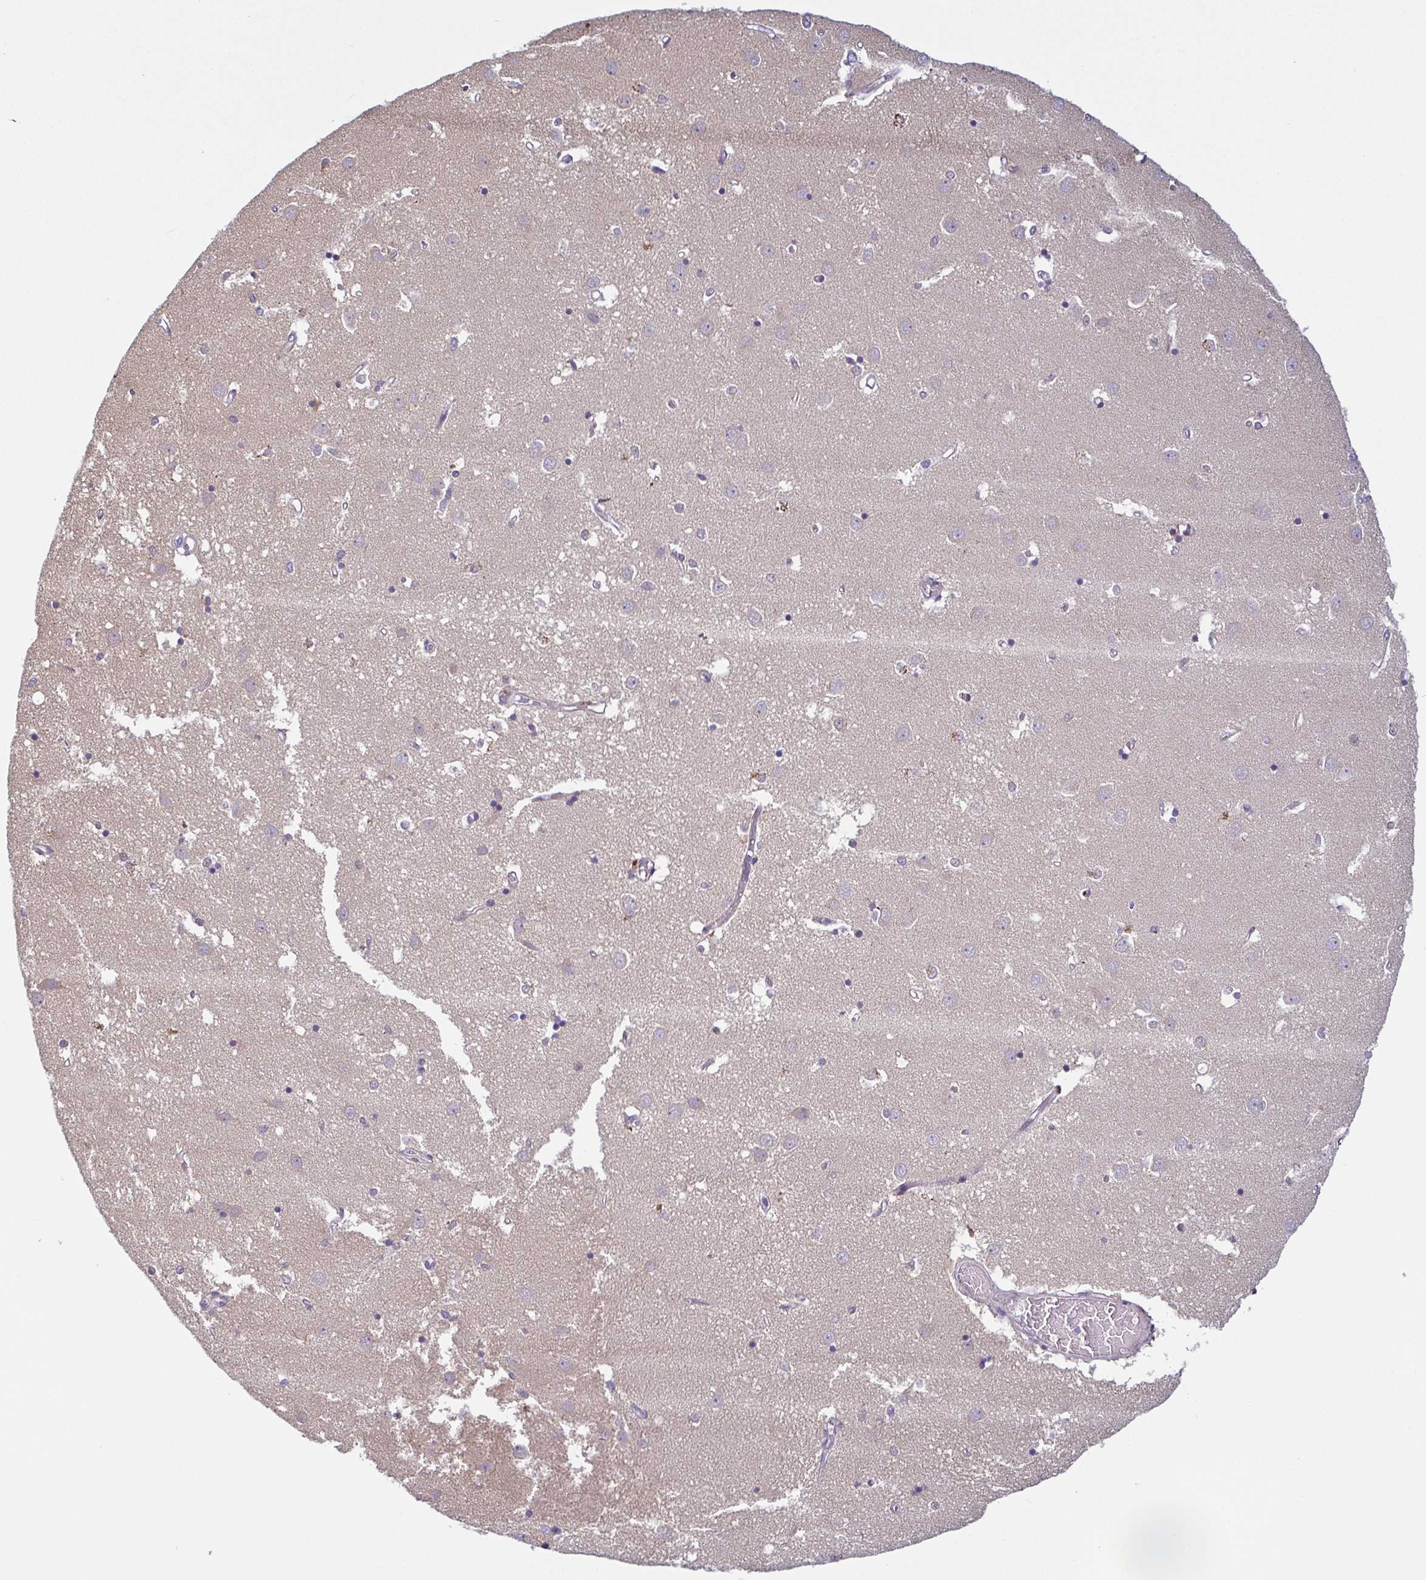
{"staining": {"intensity": "negative", "quantity": "none", "location": "none"}, "tissue": "caudate", "cell_type": "Glial cells", "image_type": "normal", "snomed": [{"axis": "morphology", "description": "Normal tissue, NOS"}, {"axis": "topography", "description": "Lateral ventricle wall"}], "caption": "Caudate stained for a protein using immunohistochemistry reveals no positivity glial cells.", "gene": "ECM1", "patient": {"sex": "male", "age": 54}}